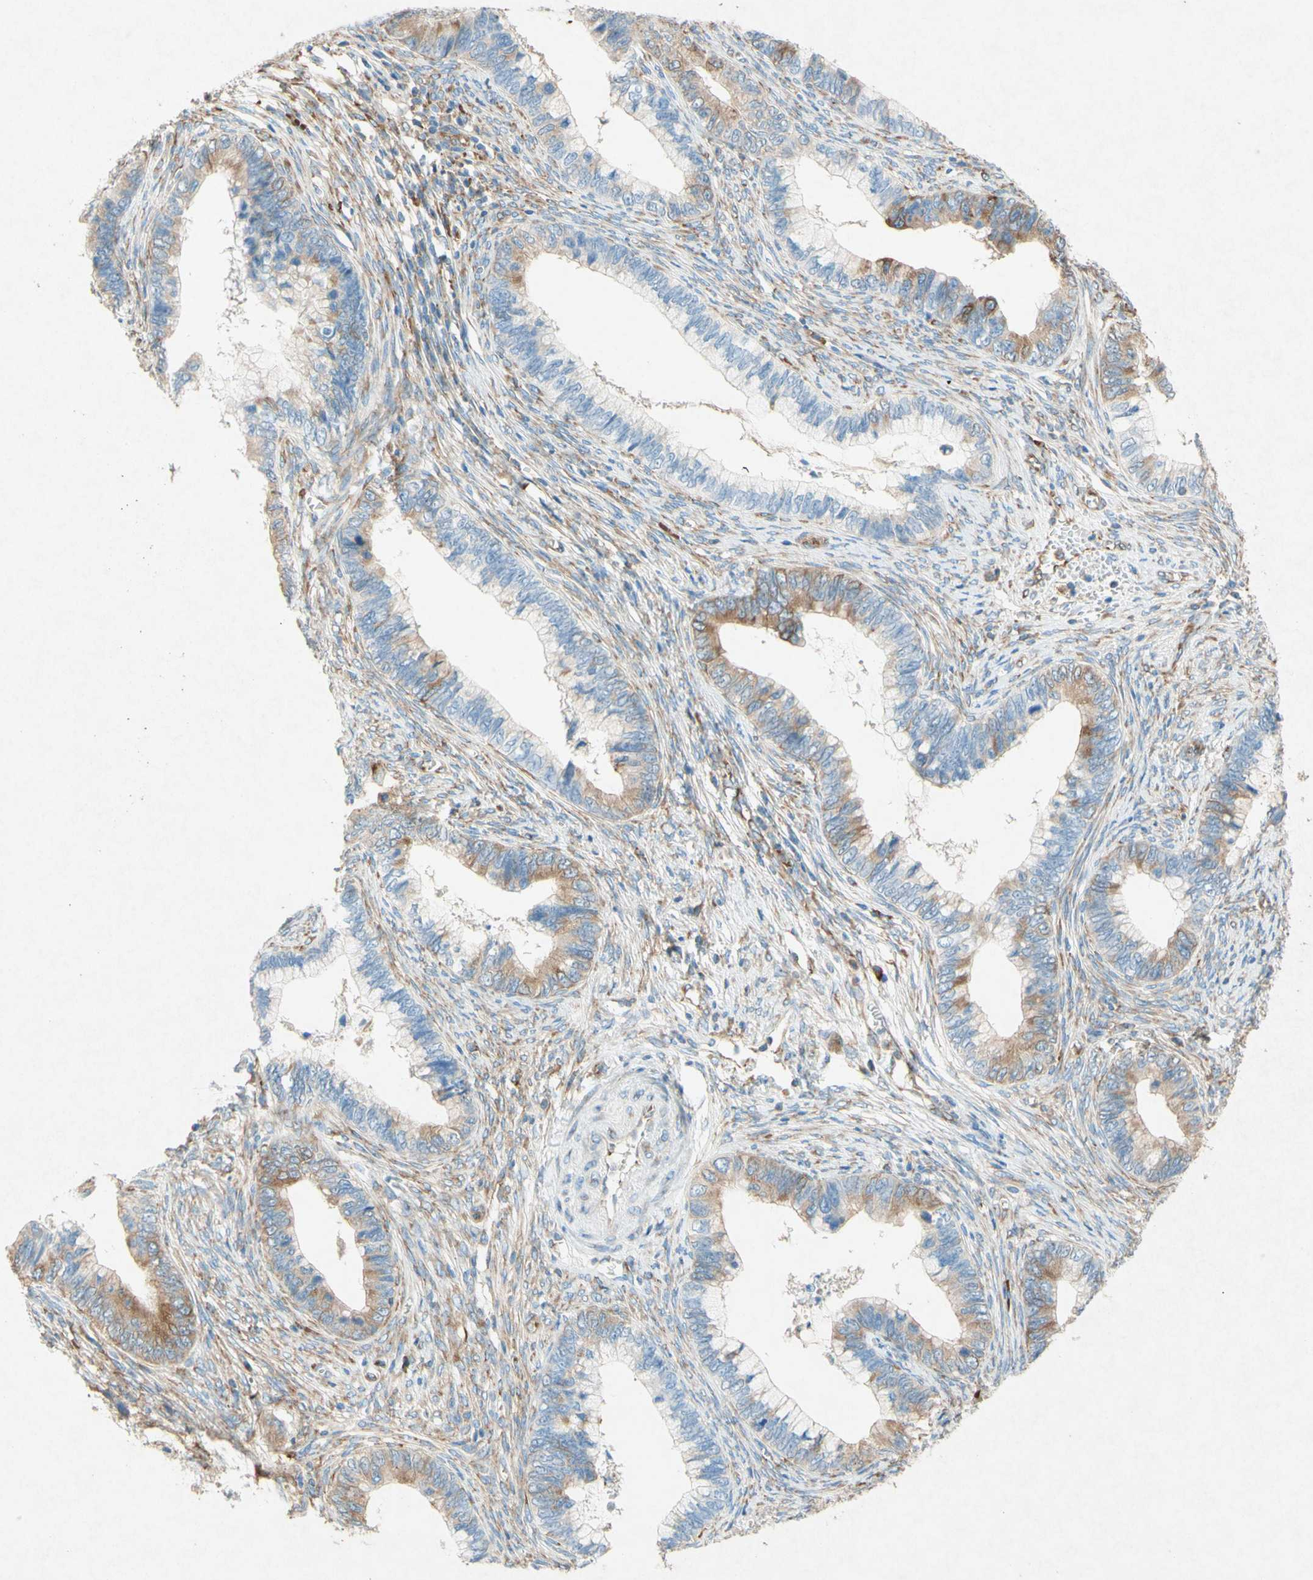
{"staining": {"intensity": "moderate", "quantity": "25%-75%", "location": "cytoplasmic/membranous"}, "tissue": "cervical cancer", "cell_type": "Tumor cells", "image_type": "cancer", "snomed": [{"axis": "morphology", "description": "Adenocarcinoma, NOS"}, {"axis": "topography", "description": "Cervix"}], "caption": "Protein expression analysis of human cervical cancer reveals moderate cytoplasmic/membranous staining in approximately 25%-75% of tumor cells.", "gene": "PABPC1", "patient": {"sex": "female", "age": 44}}